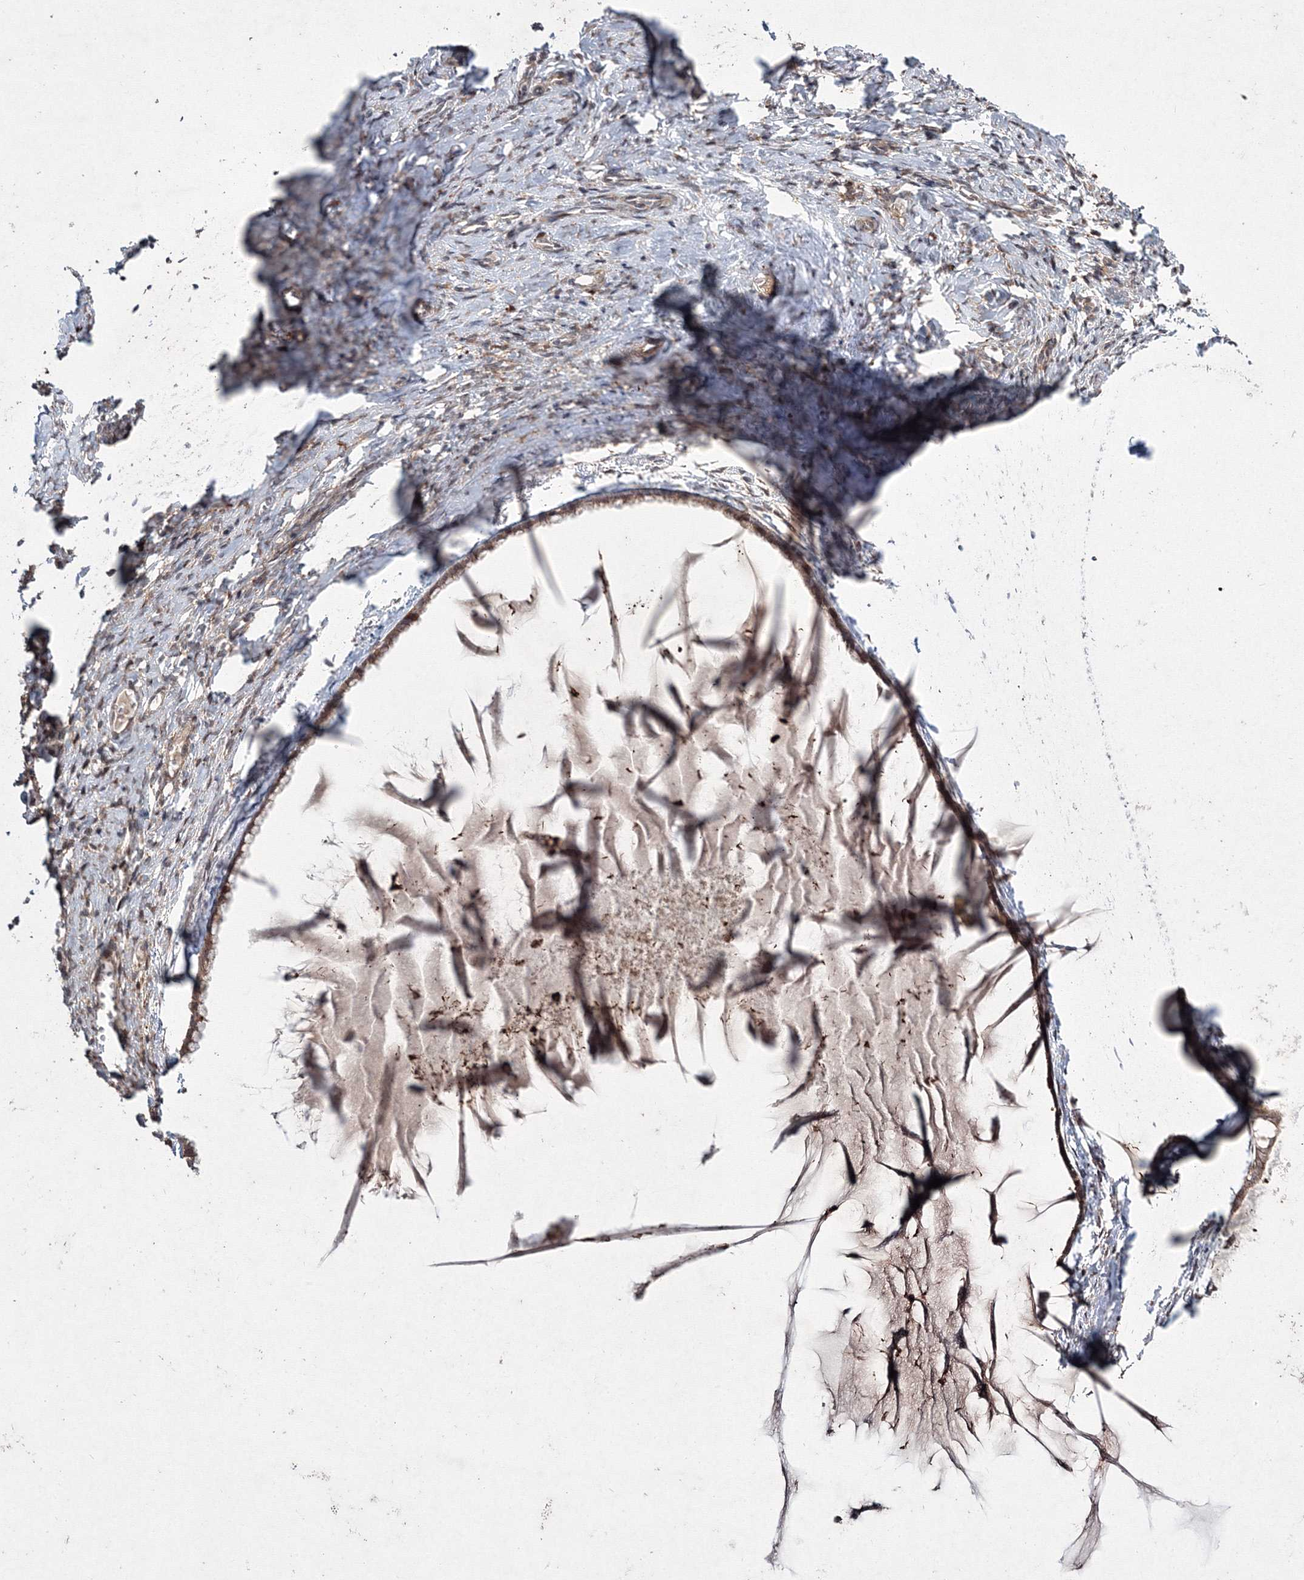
{"staining": {"intensity": "moderate", "quantity": ">75%", "location": "cytoplasmic/membranous"}, "tissue": "cervix", "cell_type": "Glandular cells", "image_type": "normal", "snomed": [{"axis": "morphology", "description": "Normal tissue, NOS"}, {"axis": "topography", "description": "Cervix"}], "caption": "Immunohistochemistry (IHC) of normal human cervix shows medium levels of moderate cytoplasmic/membranous expression in about >75% of glandular cells. Nuclei are stained in blue.", "gene": "RANBP3L", "patient": {"sex": "female", "age": 75}}